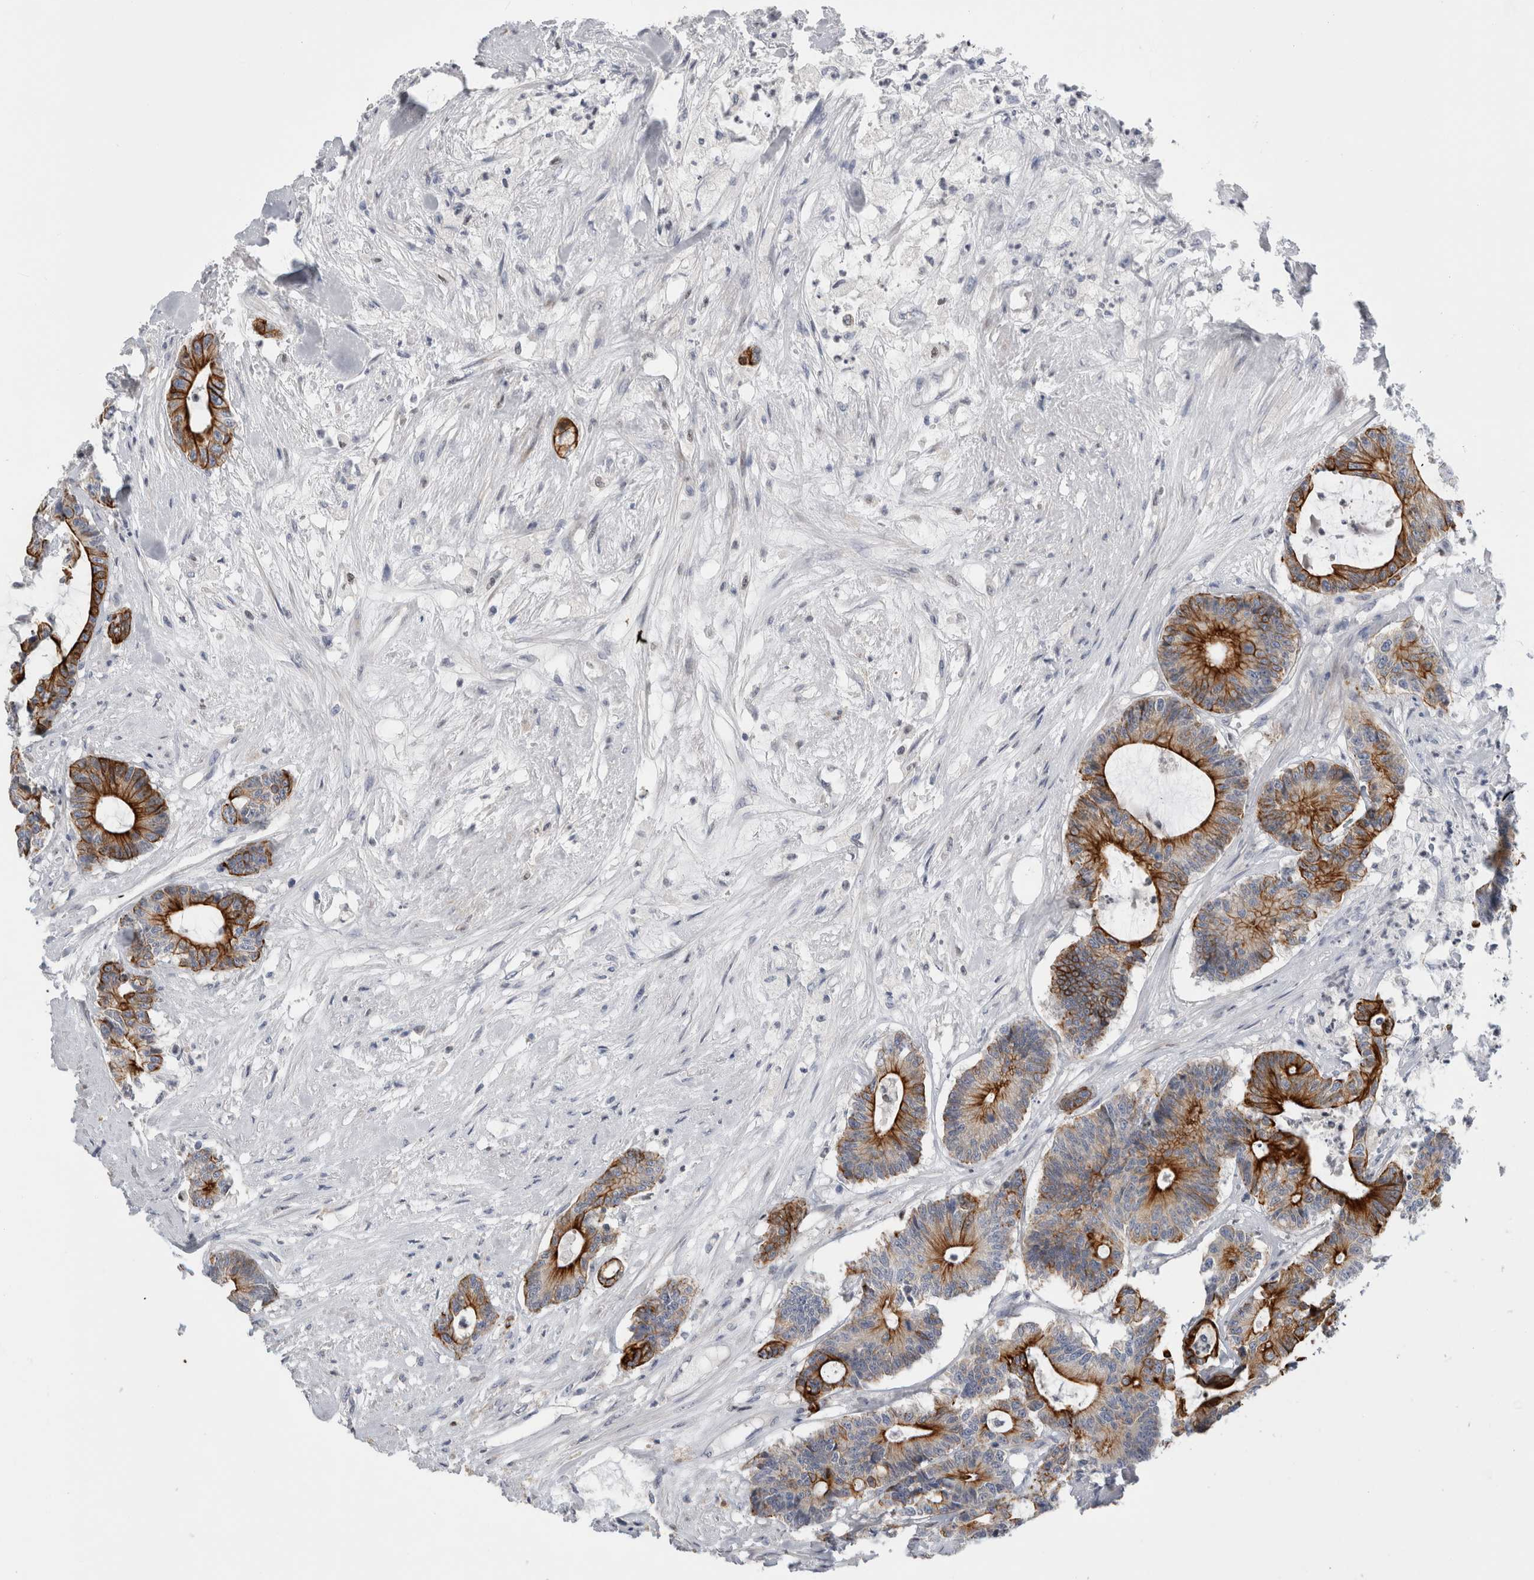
{"staining": {"intensity": "strong", "quantity": "25%-75%", "location": "cytoplasmic/membranous"}, "tissue": "colorectal cancer", "cell_type": "Tumor cells", "image_type": "cancer", "snomed": [{"axis": "morphology", "description": "Adenocarcinoma, NOS"}, {"axis": "topography", "description": "Colon"}], "caption": "Strong cytoplasmic/membranous expression is seen in about 25%-75% of tumor cells in colorectal adenocarcinoma.", "gene": "SLC20A2", "patient": {"sex": "female", "age": 84}}